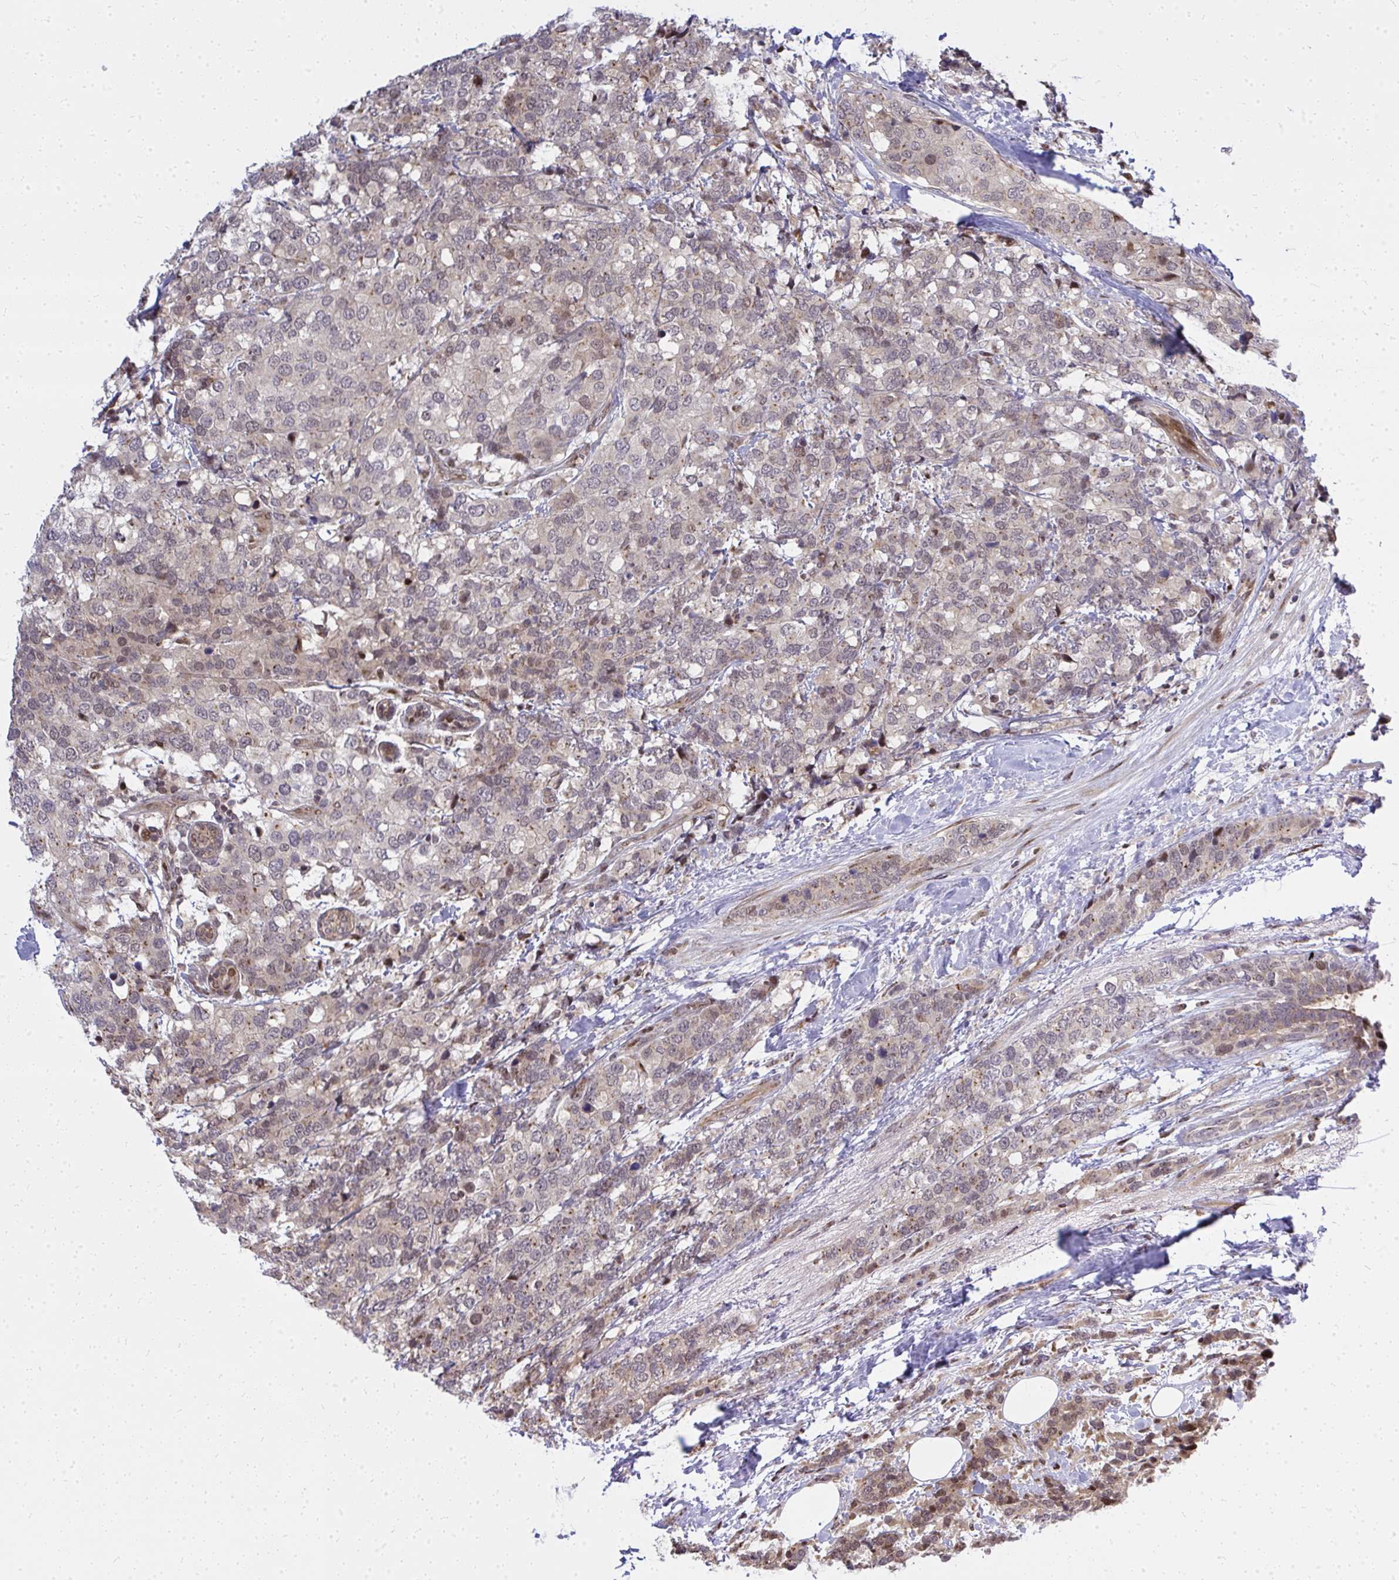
{"staining": {"intensity": "weak", "quantity": "<25%", "location": "nuclear"}, "tissue": "breast cancer", "cell_type": "Tumor cells", "image_type": "cancer", "snomed": [{"axis": "morphology", "description": "Lobular carcinoma"}, {"axis": "topography", "description": "Breast"}], "caption": "DAB (3,3'-diaminobenzidine) immunohistochemical staining of breast lobular carcinoma reveals no significant staining in tumor cells.", "gene": "PIGY", "patient": {"sex": "female", "age": 59}}